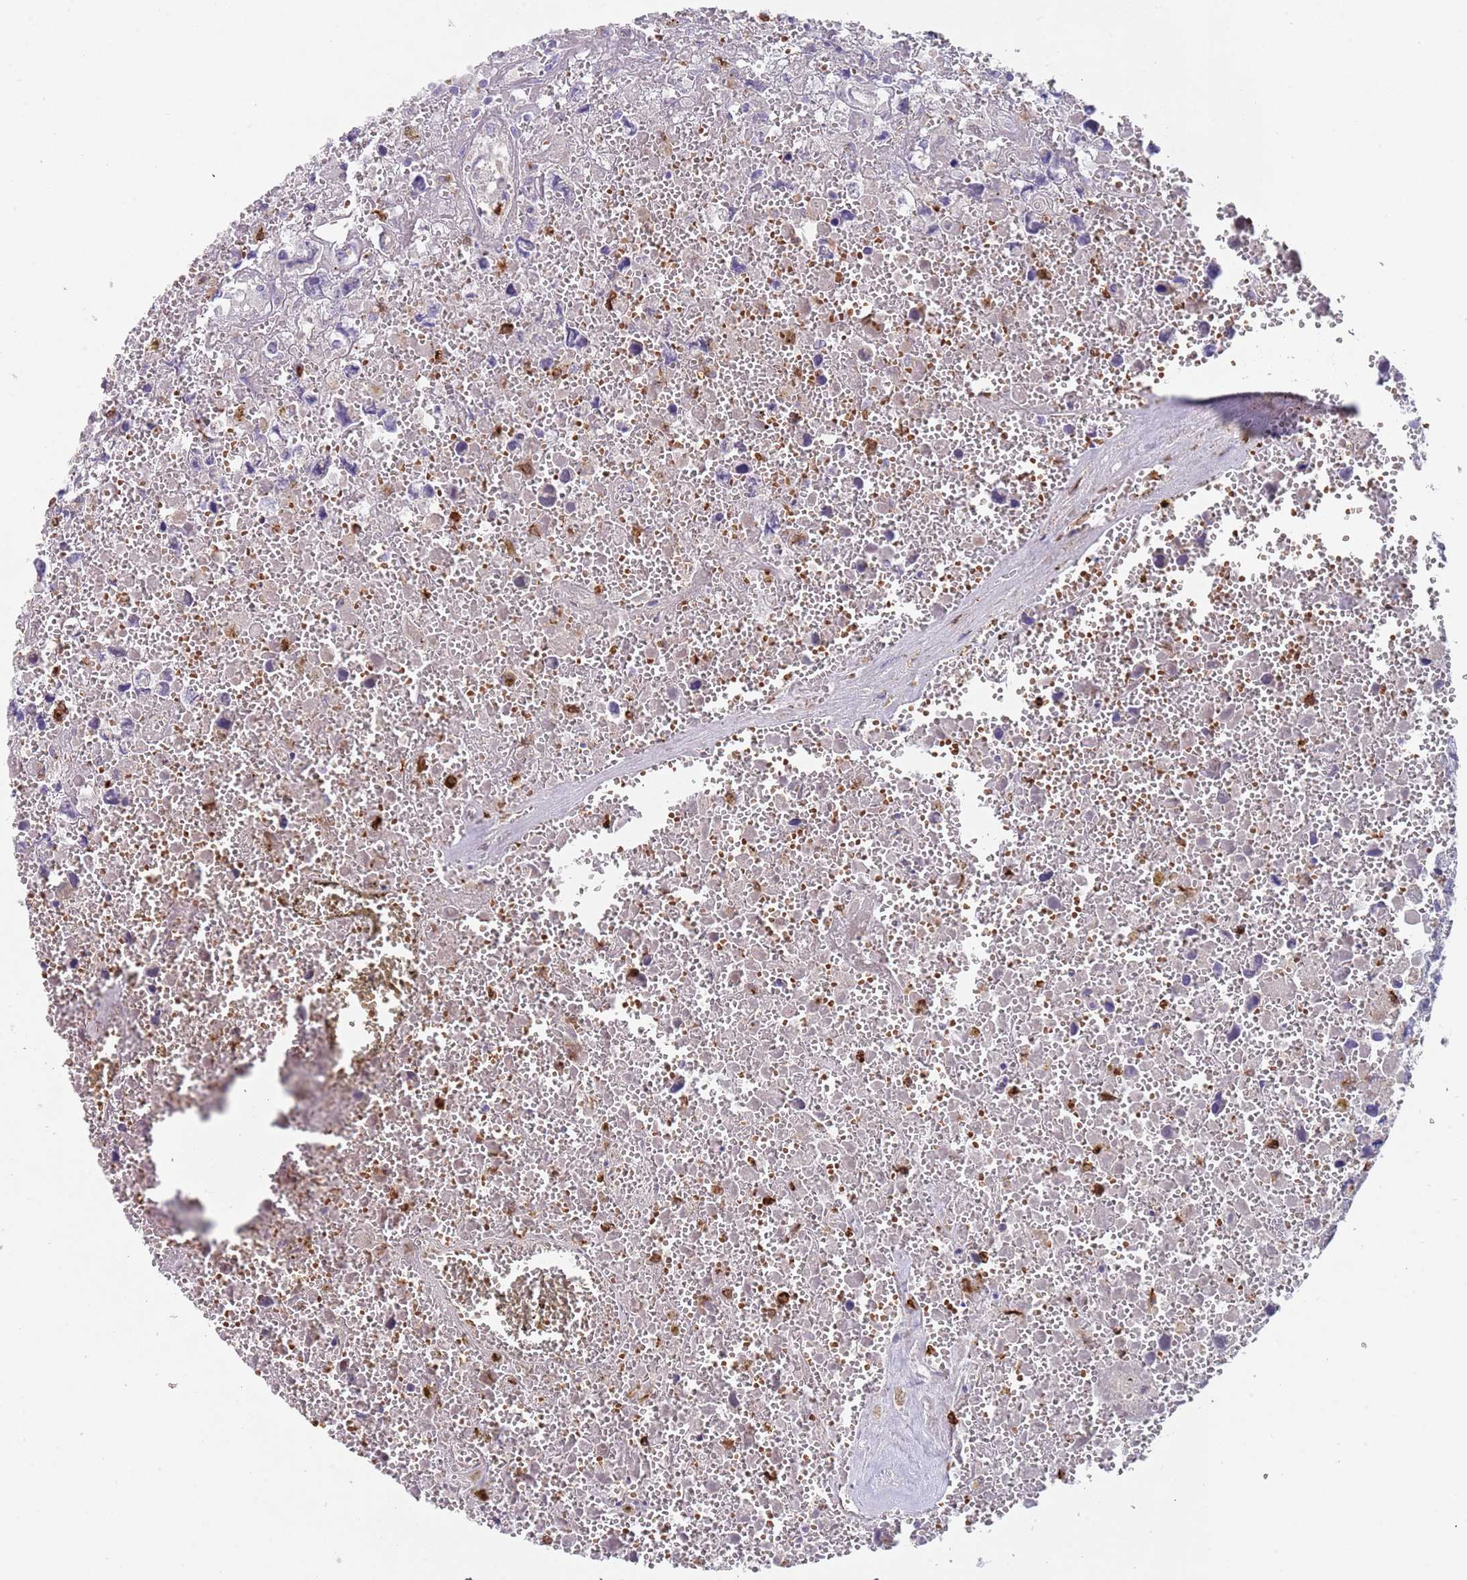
{"staining": {"intensity": "negative", "quantity": "none", "location": "none"}, "tissue": "testis cancer", "cell_type": "Tumor cells", "image_type": "cancer", "snomed": [{"axis": "morphology", "description": "Carcinoma, Embryonal, NOS"}, {"axis": "topography", "description": "Testis"}], "caption": "An immunohistochemistry (IHC) histopathology image of testis cancer is shown. There is no staining in tumor cells of testis cancer.", "gene": "TMEM251", "patient": {"sex": "male", "age": 31}}